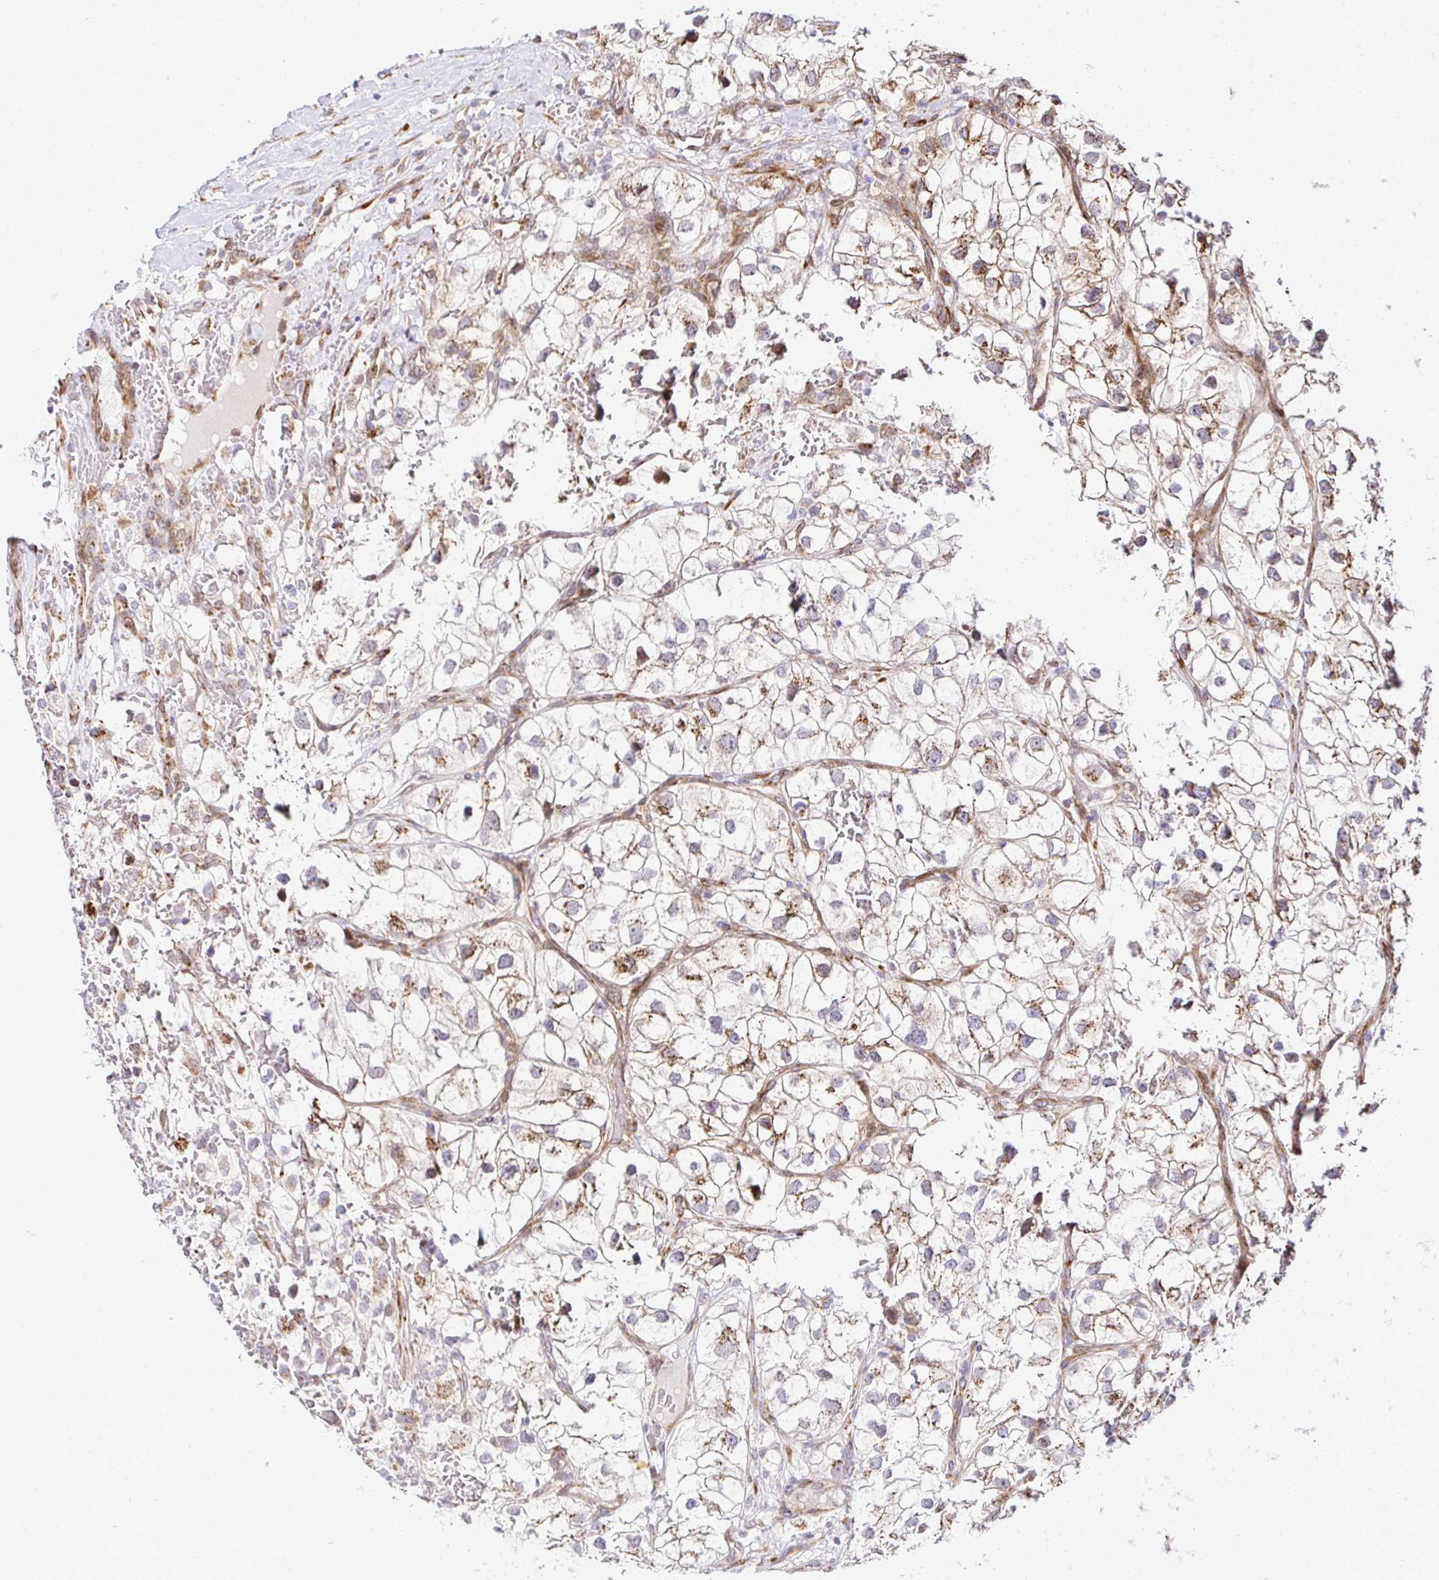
{"staining": {"intensity": "moderate", "quantity": ">75%", "location": "cytoplasmic/membranous"}, "tissue": "renal cancer", "cell_type": "Tumor cells", "image_type": "cancer", "snomed": [{"axis": "morphology", "description": "Adenocarcinoma, NOS"}, {"axis": "topography", "description": "Kidney"}], "caption": "The micrograph exhibits immunohistochemical staining of renal cancer (adenocarcinoma). There is moderate cytoplasmic/membranous positivity is appreciated in about >75% of tumor cells.", "gene": "HPS1", "patient": {"sex": "male", "age": 59}}